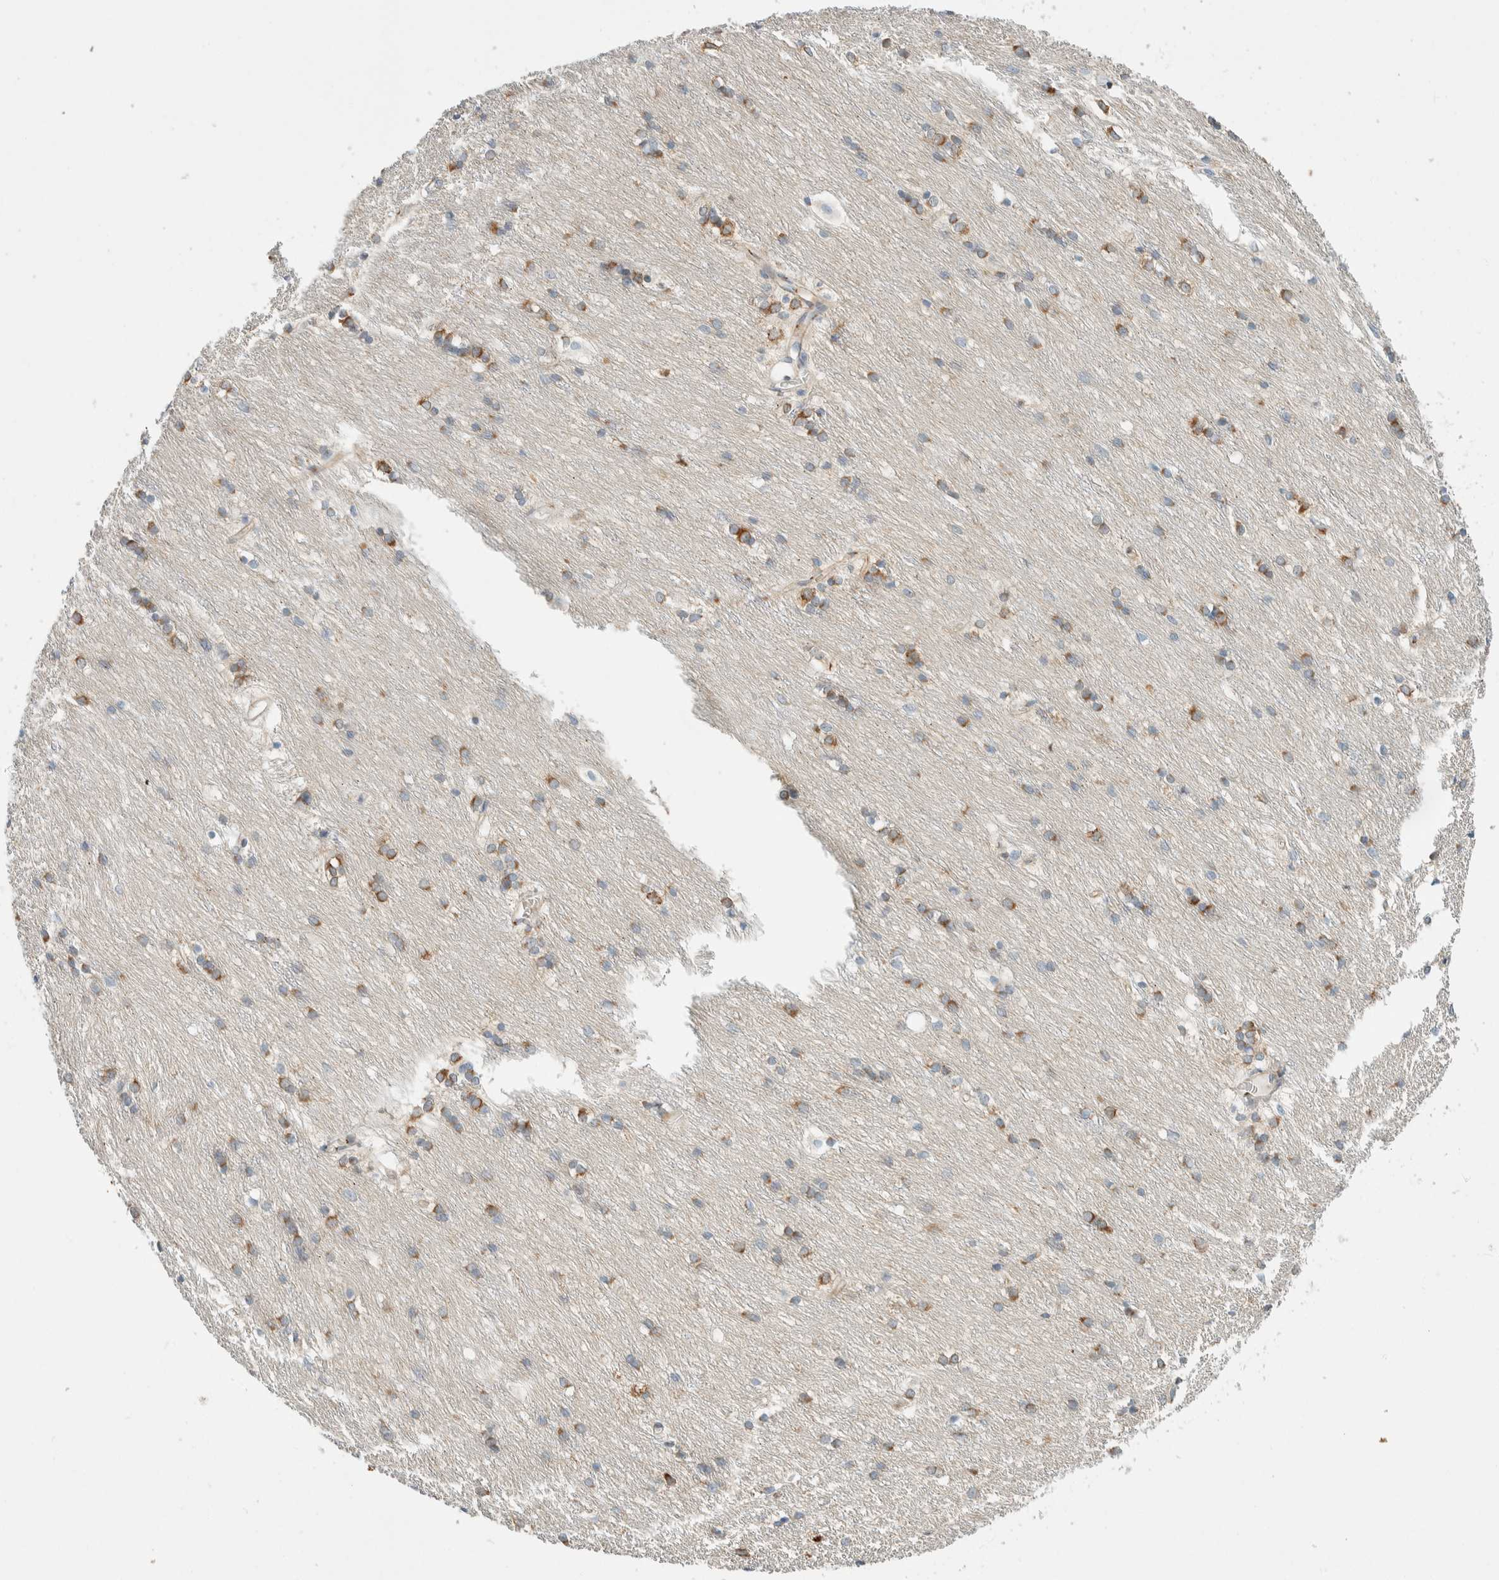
{"staining": {"intensity": "moderate", "quantity": "25%-75%", "location": "cytoplasmic/membranous"}, "tissue": "caudate", "cell_type": "Glial cells", "image_type": "normal", "snomed": [{"axis": "morphology", "description": "Normal tissue, NOS"}, {"axis": "topography", "description": "Lateral ventricle wall"}], "caption": "Glial cells reveal medium levels of moderate cytoplasmic/membranous positivity in approximately 25%-75% of cells in unremarkable caudate.", "gene": "TMEM184B", "patient": {"sex": "female", "age": 19}}